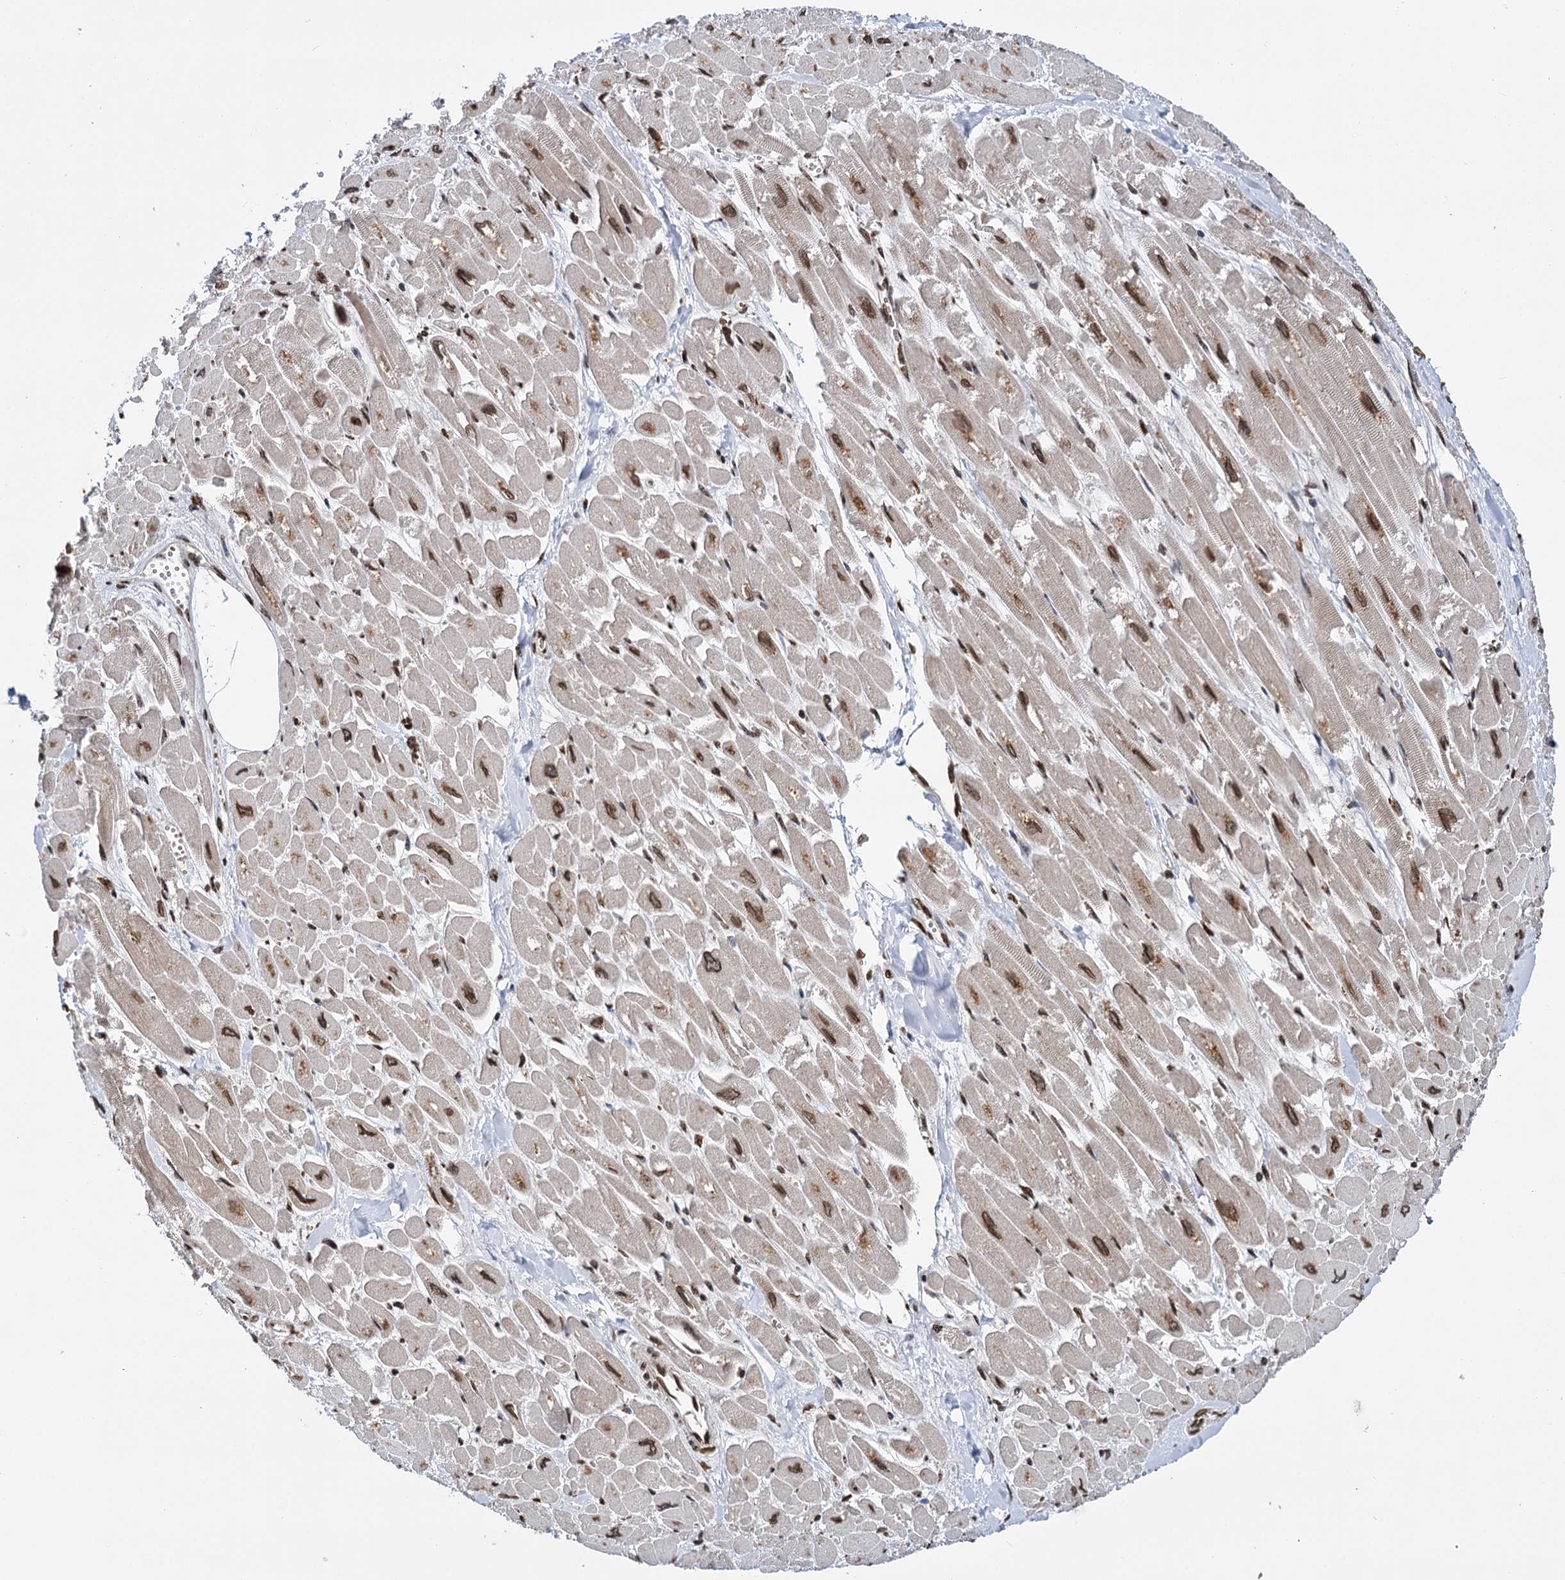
{"staining": {"intensity": "moderate", "quantity": ">75%", "location": "nuclear"}, "tissue": "heart muscle", "cell_type": "Cardiomyocytes", "image_type": "normal", "snomed": [{"axis": "morphology", "description": "Normal tissue, NOS"}, {"axis": "topography", "description": "Heart"}], "caption": "IHC (DAB) staining of unremarkable heart muscle displays moderate nuclear protein expression in about >75% of cardiomyocytes. The staining was performed using DAB to visualize the protein expression in brown, while the nuclei were stained in blue with hematoxylin (Magnification: 20x).", "gene": "MESD", "patient": {"sex": "male", "age": 54}}